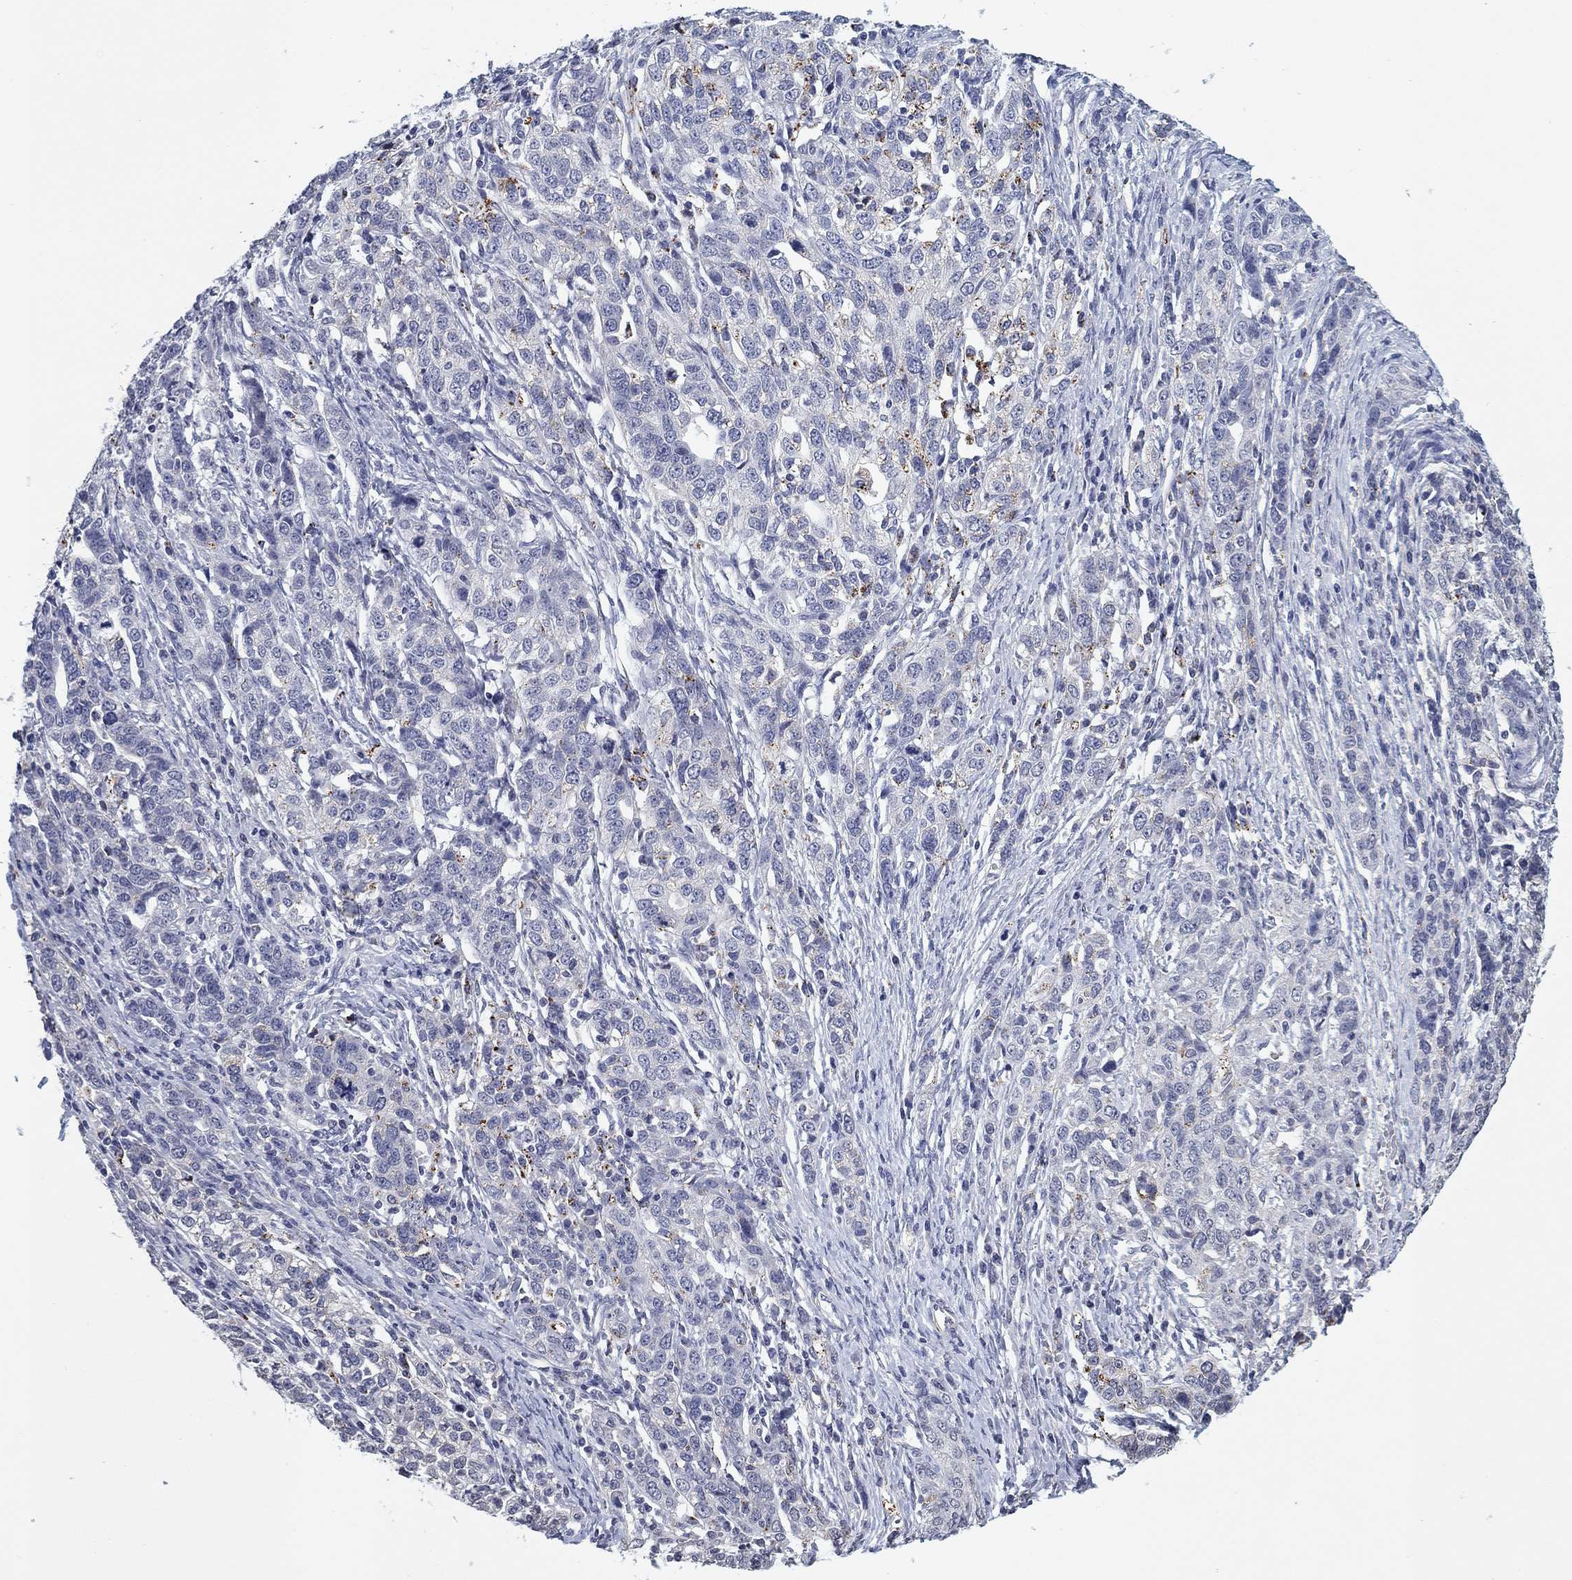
{"staining": {"intensity": "negative", "quantity": "none", "location": "none"}, "tissue": "ovarian cancer", "cell_type": "Tumor cells", "image_type": "cancer", "snomed": [{"axis": "morphology", "description": "Cystadenocarcinoma, serous, NOS"}, {"axis": "topography", "description": "Ovary"}], "caption": "Immunohistochemistry (IHC) of human ovarian serous cystadenocarcinoma demonstrates no expression in tumor cells.", "gene": "OTUB2", "patient": {"sex": "female", "age": 71}}